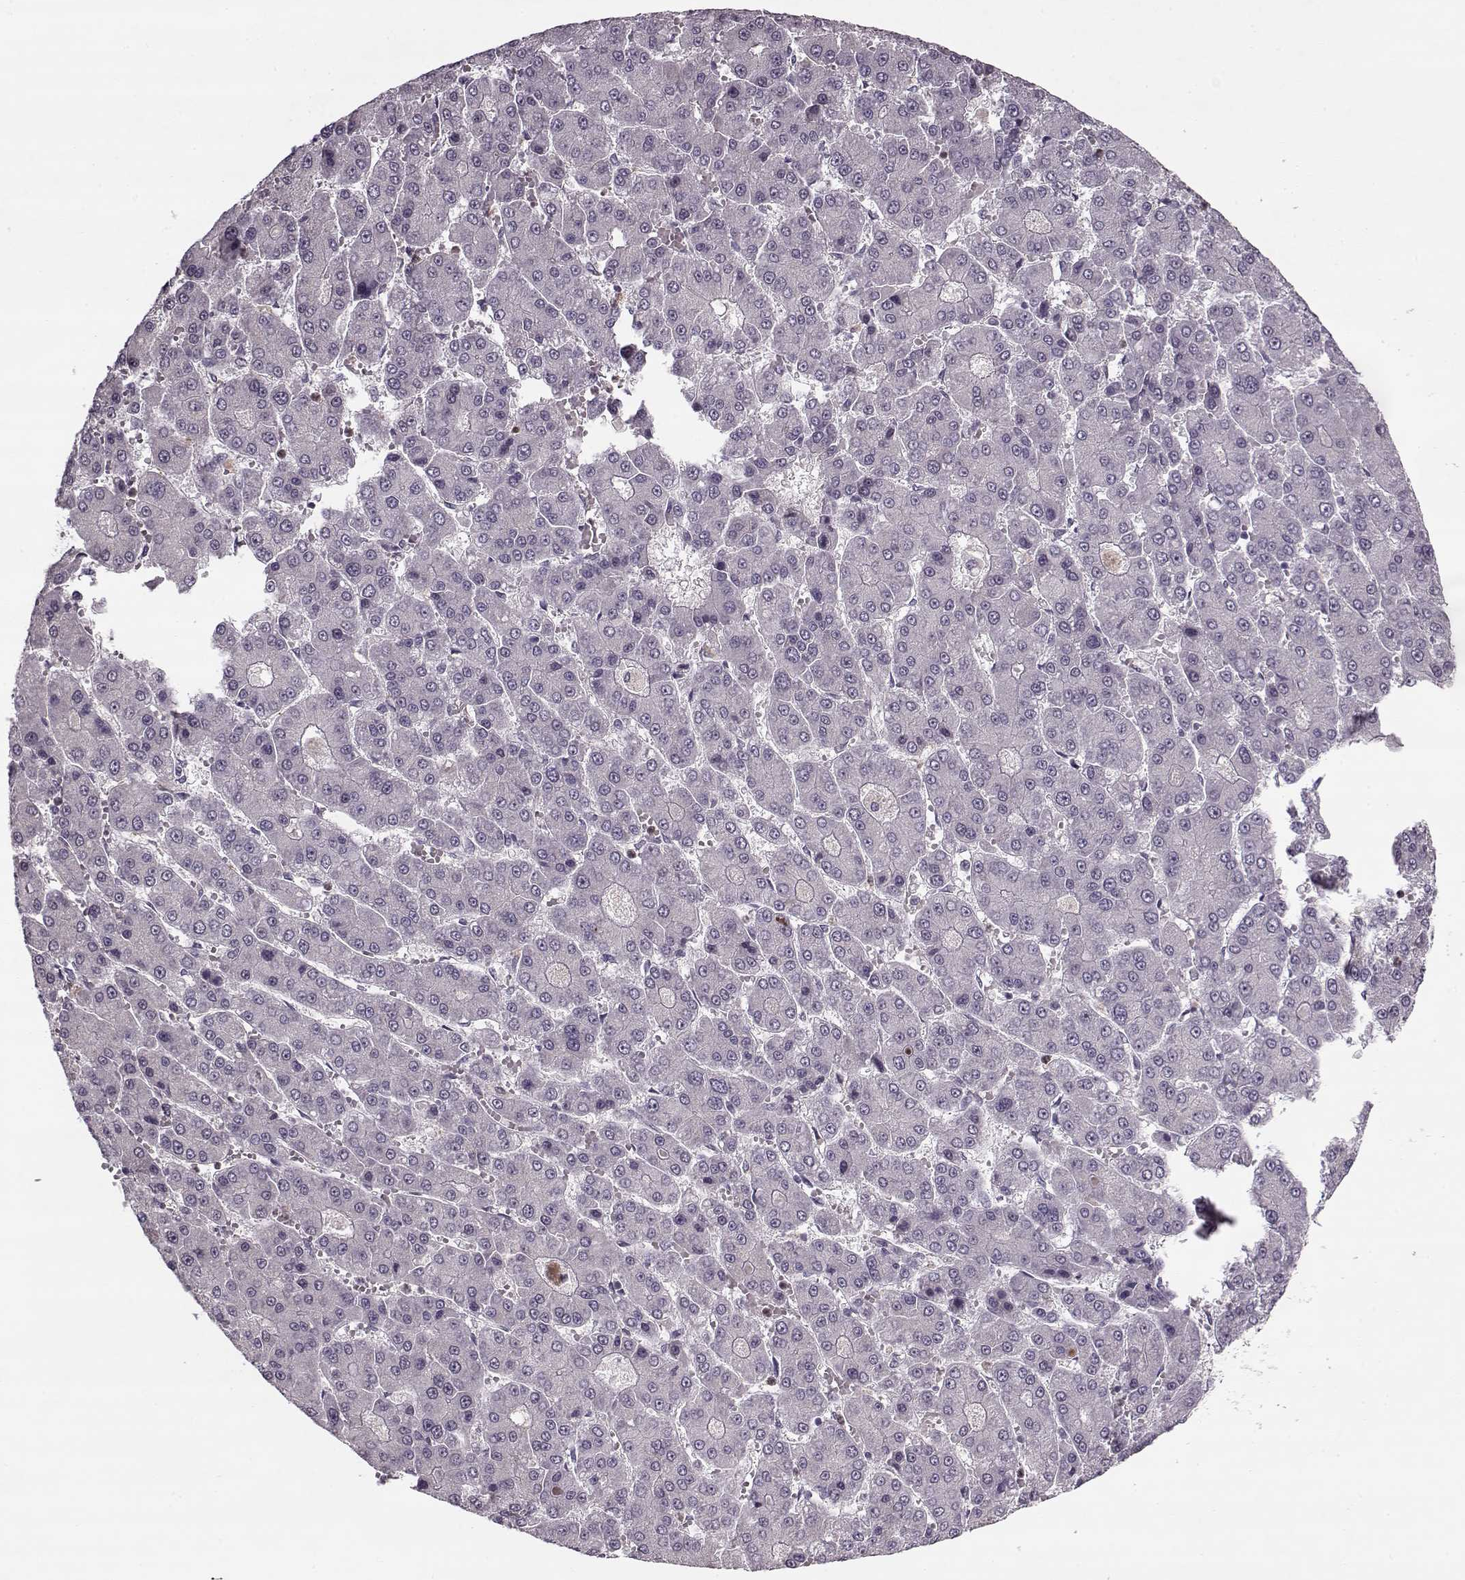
{"staining": {"intensity": "negative", "quantity": "none", "location": "none"}, "tissue": "liver cancer", "cell_type": "Tumor cells", "image_type": "cancer", "snomed": [{"axis": "morphology", "description": "Carcinoma, Hepatocellular, NOS"}, {"axis": "topography", "description": "Liver"}], "caption": "This histopathology image is of liver cancer (hepatocellular carcinoma) stained with IHC to label a protein in brown with the nuclei are counter-stained blue. There is no expression in tumor cells.", "gene": "ACOT11", "patient": {"sex": "male", "age": 70}}